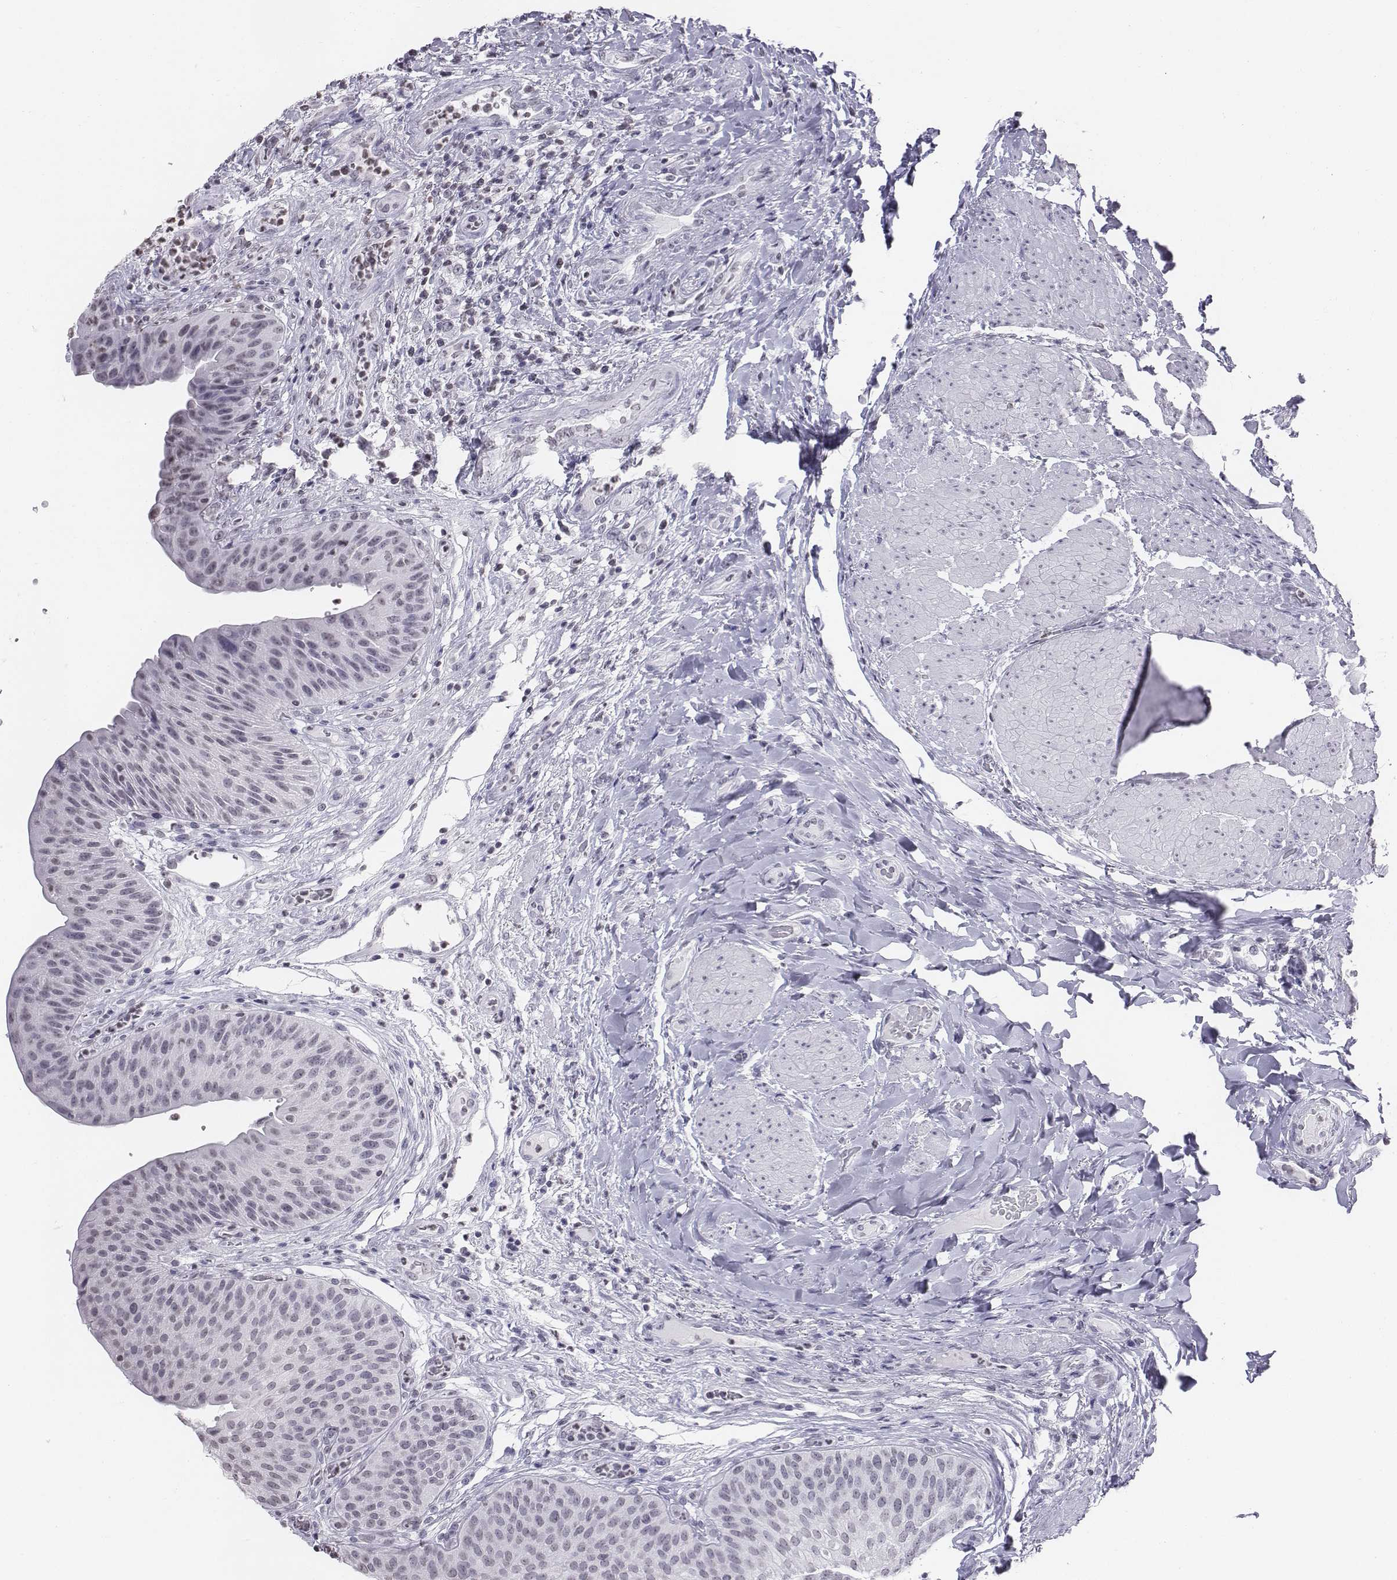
{"staining": {"intensity": "negative", "quantity": "none", "location": "none"}, "tissue": "urinary bladder", "cell_type": "Urothelial cells", "image_type": "normal", "snomed": [{"axis": "morphology", "description": "Normal tissue, NOS"}, {"axis": "topography", "description": "Urinary bladder"}], "caption": "Immunohistochemistry image of normal urinary bladder: urinary bladder stained with DAB reveals no significant protein positivity in urothelial cells.", "gene": "BARHL1", "patient": {"sex": "male", "age": 66}}